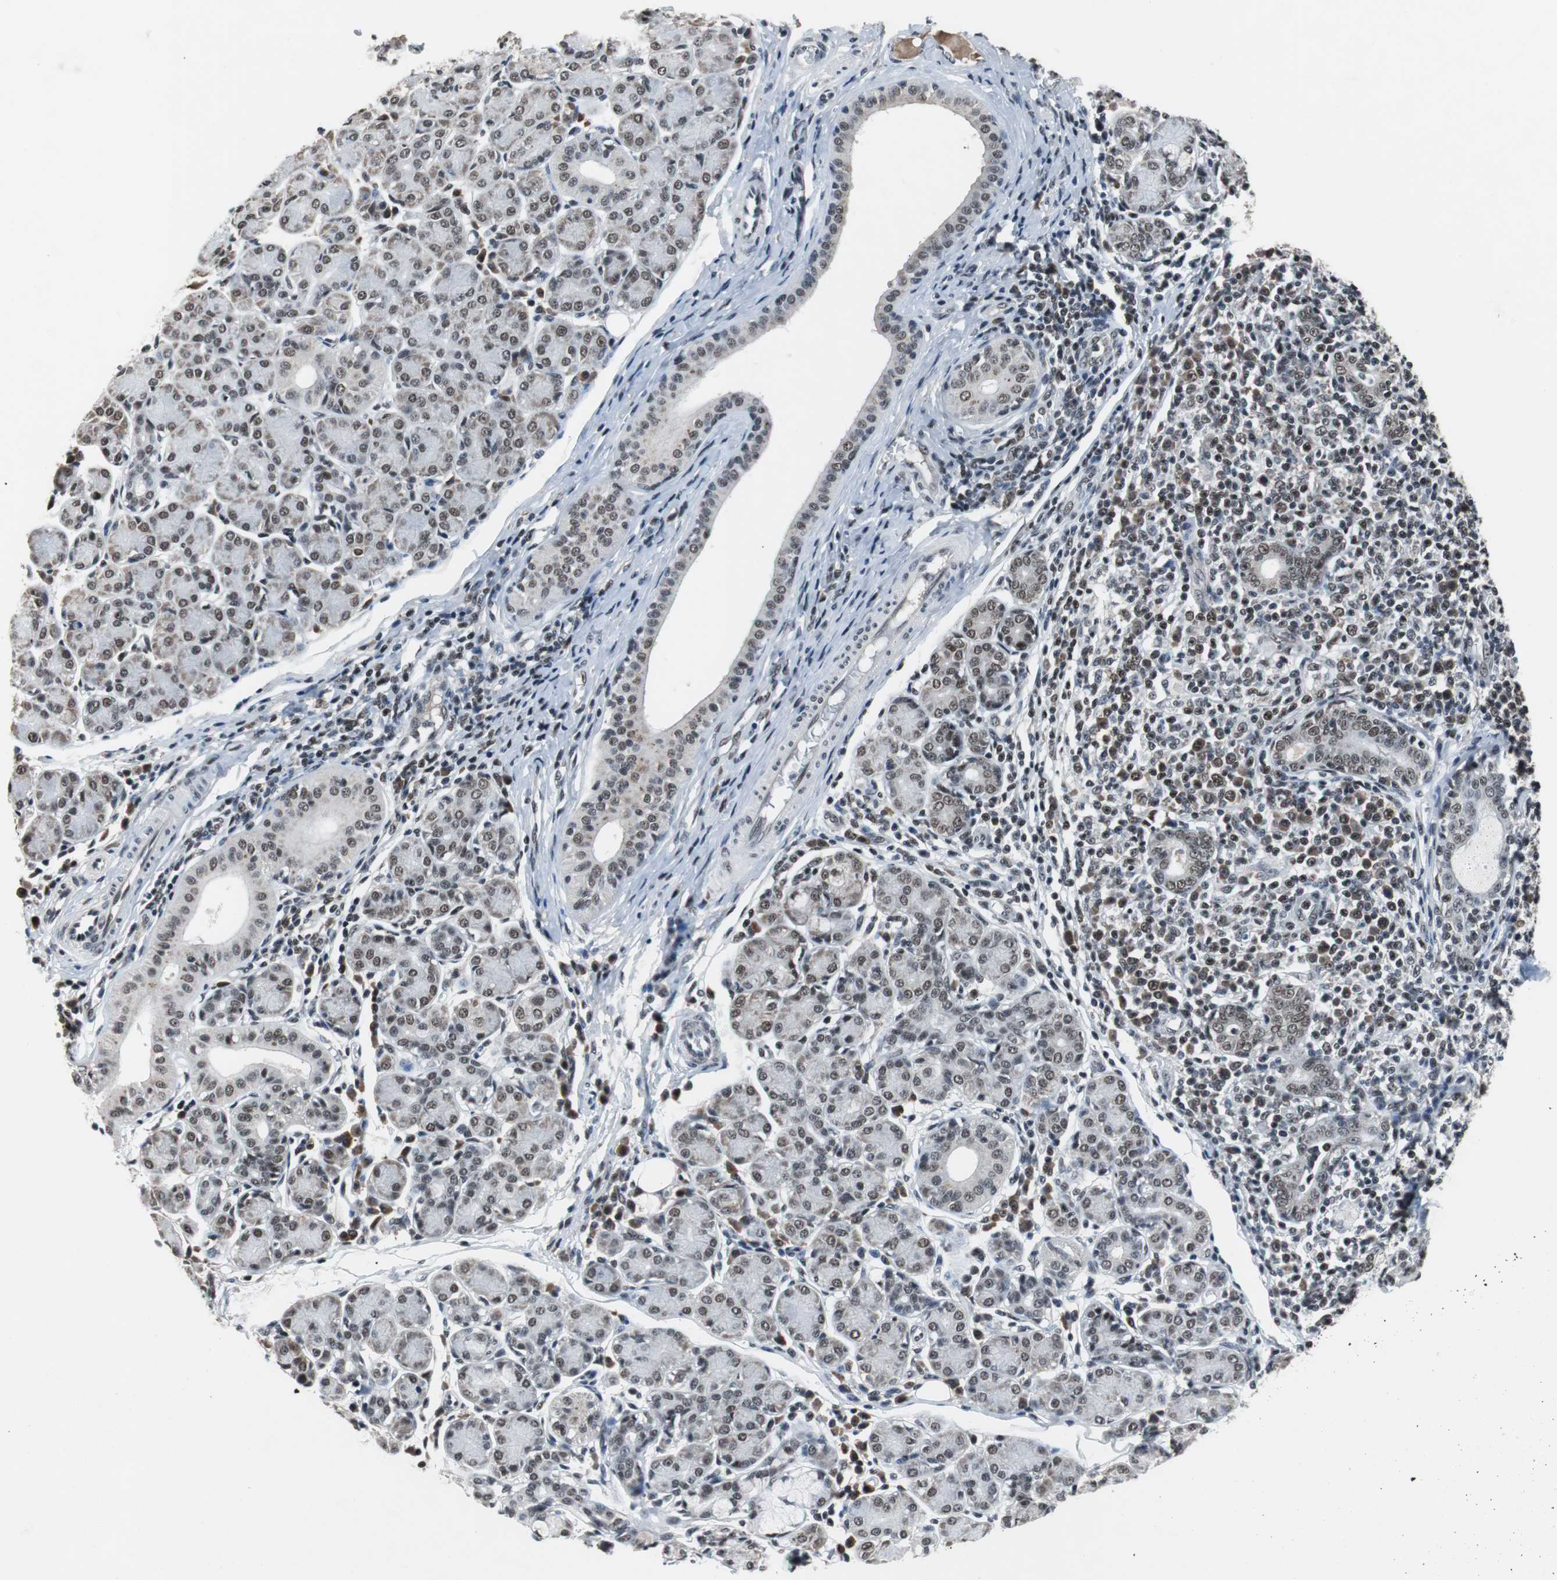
{"staining": {"intensity": "moderate", "quantity": "25%-75%", "location": "nuclear"}, "tissue": "salivary gland", "cell_type": "Glandular cells", "image_type": "normal", "snomed": [{"axis": "morphology", "description": "Normal tissue, NOS"}, {"axis": "morphology", "description": "Inflammation, NOS"}, {"axis": "topography", "description": "Lymph node"}, {"axis": "topography", "description": "Salivary gland"}], "caption": "Immunohistochemical staining of unremarkable salivary gland reveals moderate nuclear protein expression in about 25%-75% of glandular cells.", "gene": "USP28", "patient": {"sex": "male", "age": 3}}